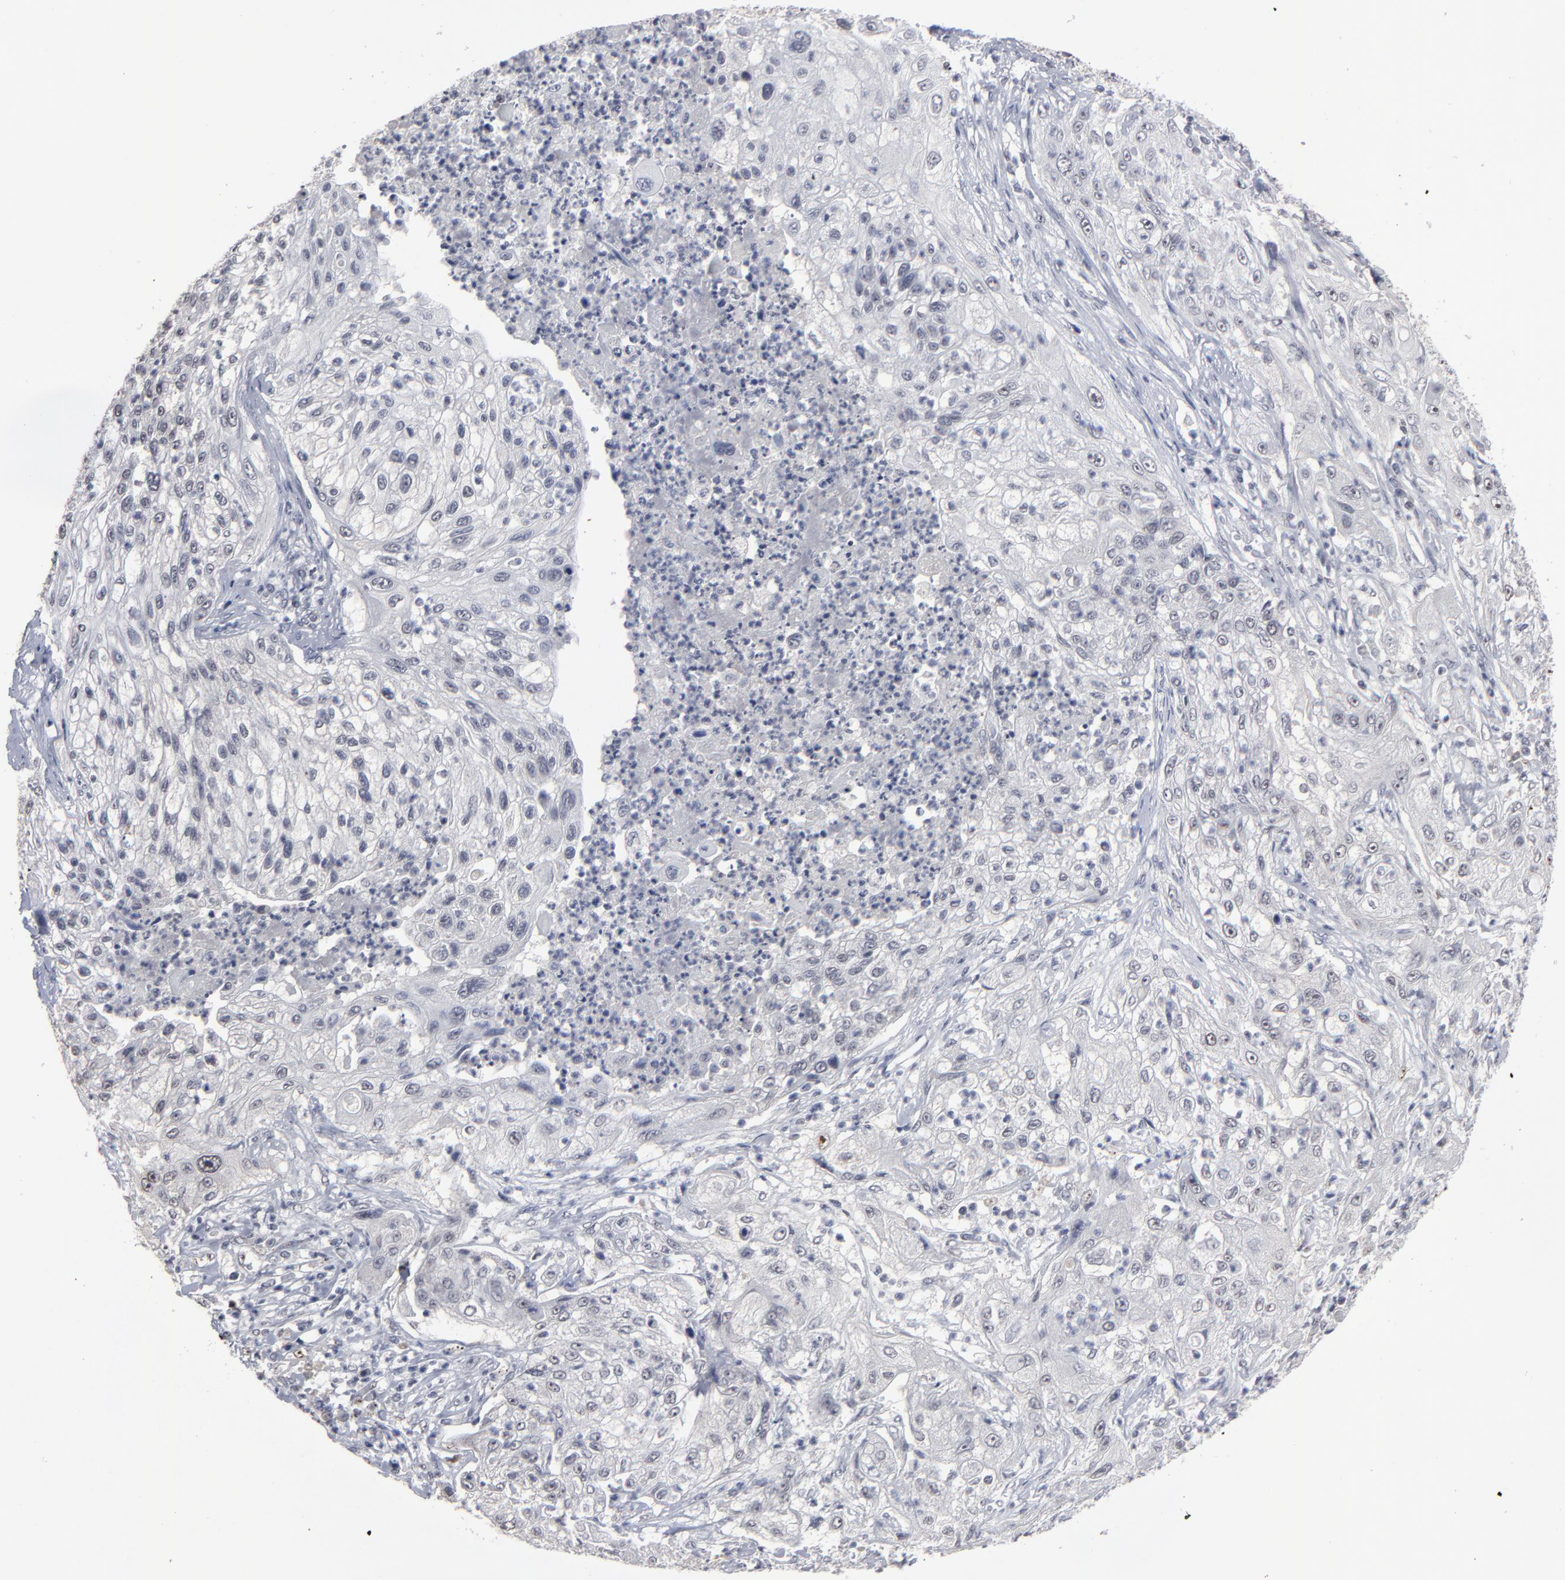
{"staining": {"intensity": "negative", "quantity": "none", "location": "none"}, "tissue": "lung cancer", "cell_type": "Tumor cells", "image_type": "cancer", "snomed": [{"axis": "morphology", "description": "Inflammation, NOS"}, {"axis": "morphology", "description": "Squamous cell carcinoma, NOS"}, {"axis": "topography", "description": "Lymph node"}, {"axis": "topography", "description": "Soft tissue"}, {"axis": "topography", "description": "Lung"}], "caption": "The image shows no significant staining in tumor cells of lung squamous cell carcinoma.", "gene": "SSRP1", "patient": {"sex": "male", "age": 66}}